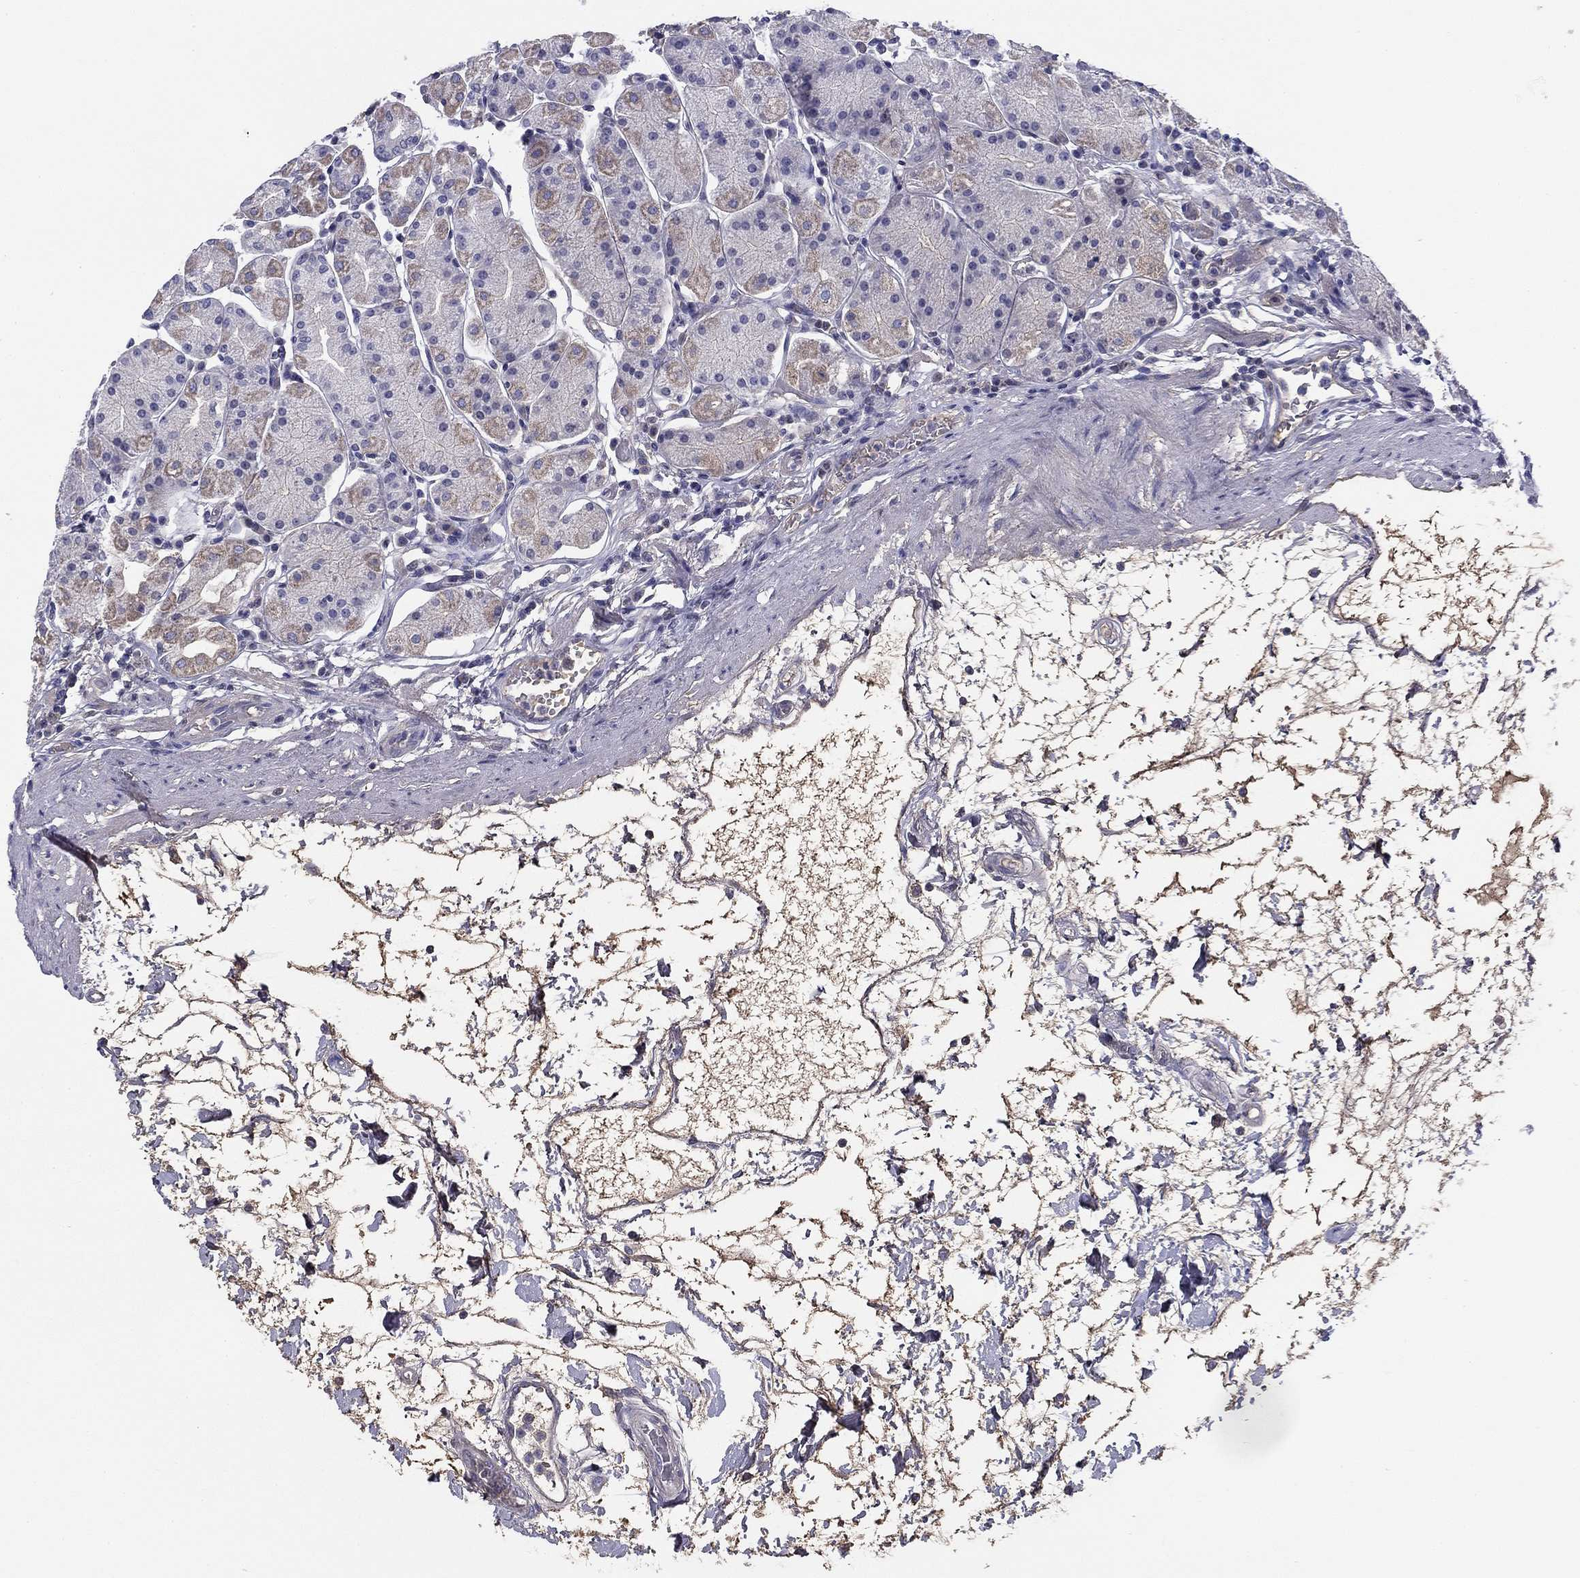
{"staining": {"intensity": "weak", "quantity": "<25%", "location": "cytoplasmic/membranous"}, "tissue": "stomach", "cell_type": "Glandular cells", "image_type": "normal", "snomed": [{"axis": "morphology", "description": "Normal tissue, NOS"}, {"axis": "topography", "description": "Stomach"}], "caption": "Photomicrograph shows no significant protein positivity in glandular cells of unremarkable stomach. The staining is performed using DAB brown chromogen with nuclei counter-stained in using hematoxylin.", "gene": "CPLX4", "patient": {"sex": "male", "age": 54}}